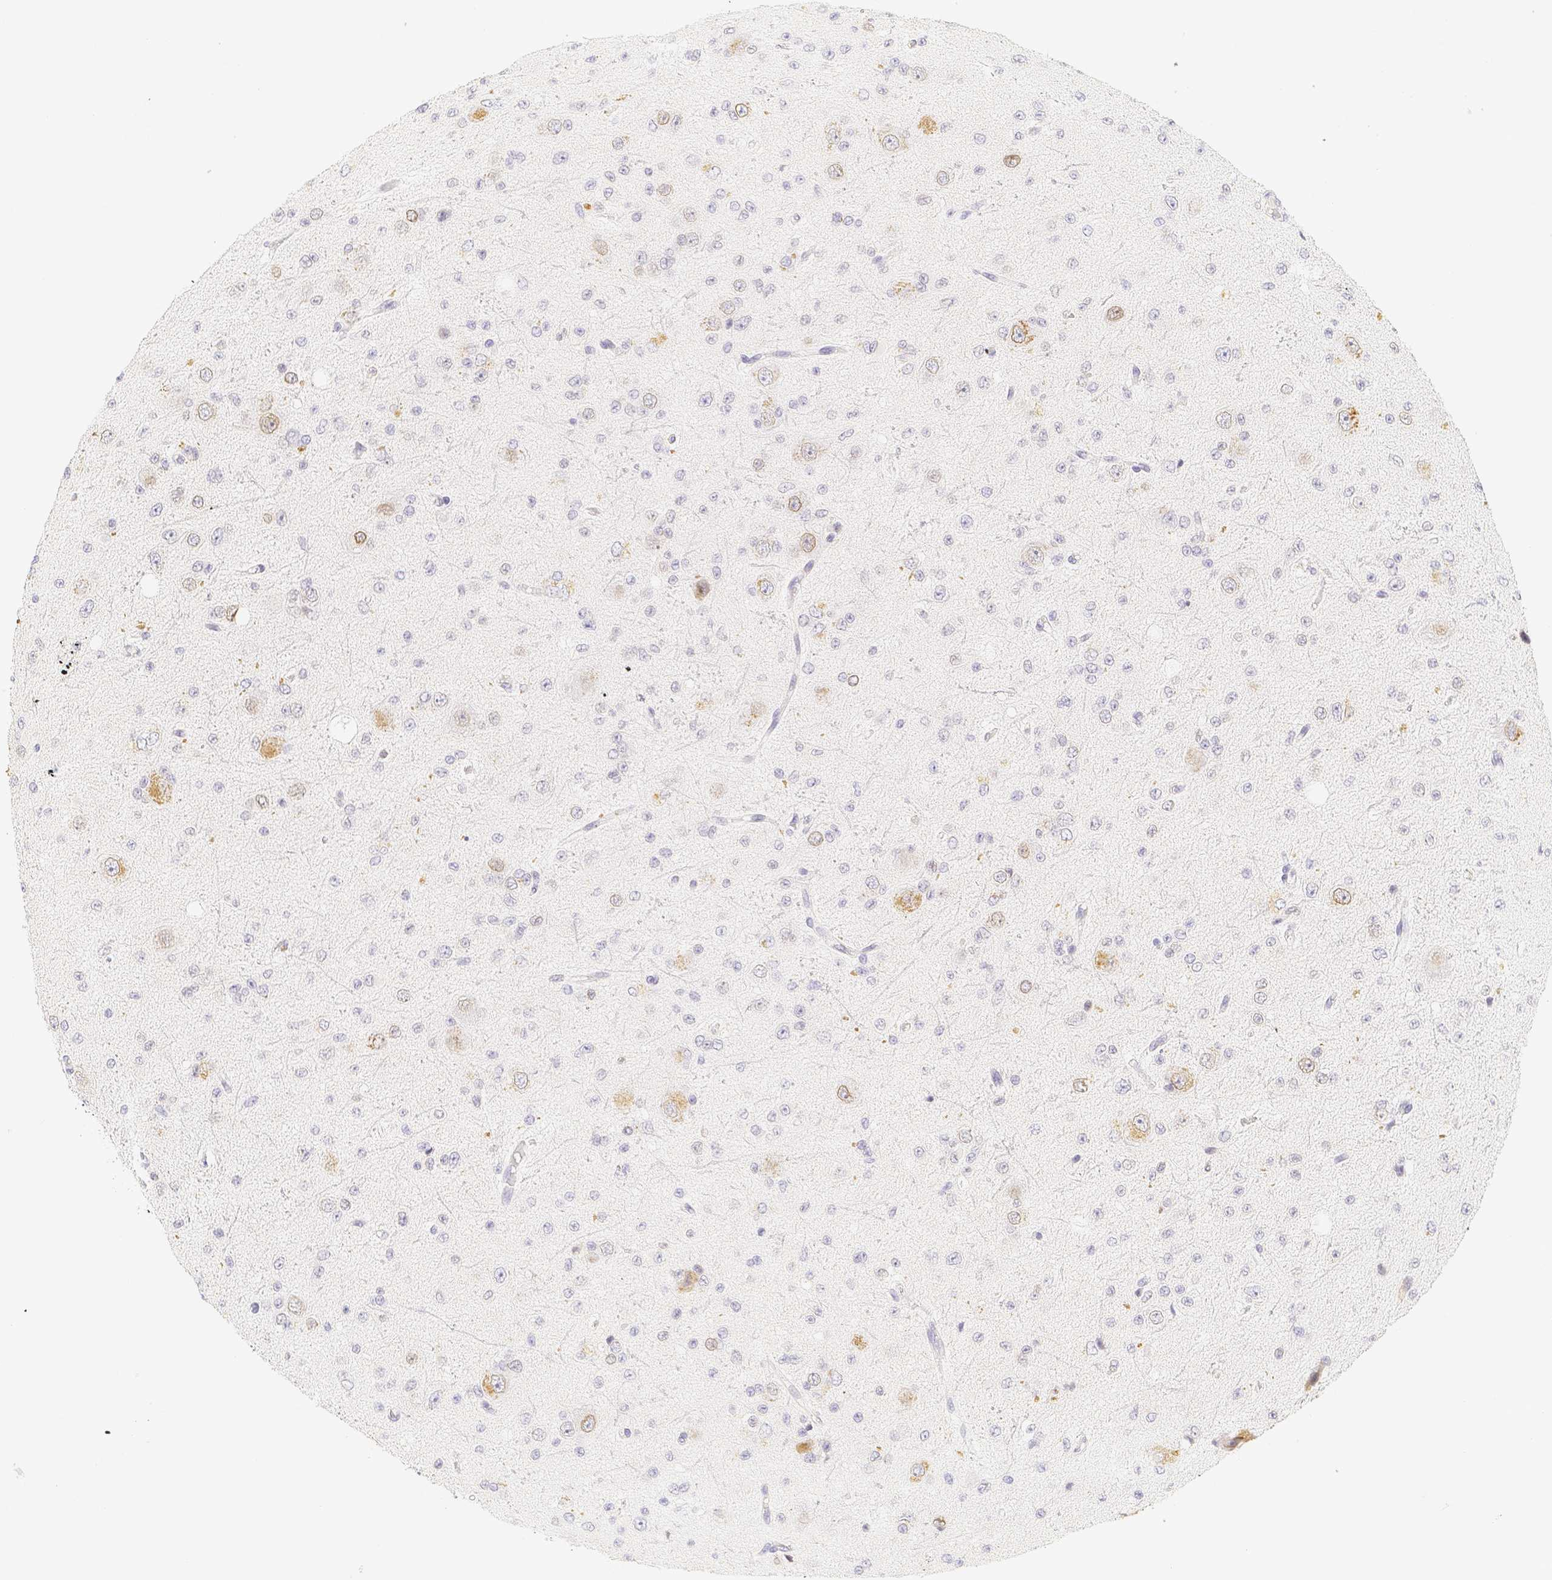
{"staining": {"intensity": "negative", "quantity": "none", "location": "none"}, "tissue": "glioma", "cell_type": "Tumor cells", "image_type": "cancer", "snomed": [{"axis": "morphology", "description": "Glioma, malignant, High grade"}, {"axis": "topography", "description": "pancreas cauda"}], "caption": "Tumor cells are negative for brown protein staining in glioma.", "gene": "PADI4", "patient": {"sex": "male", "age": 60}}